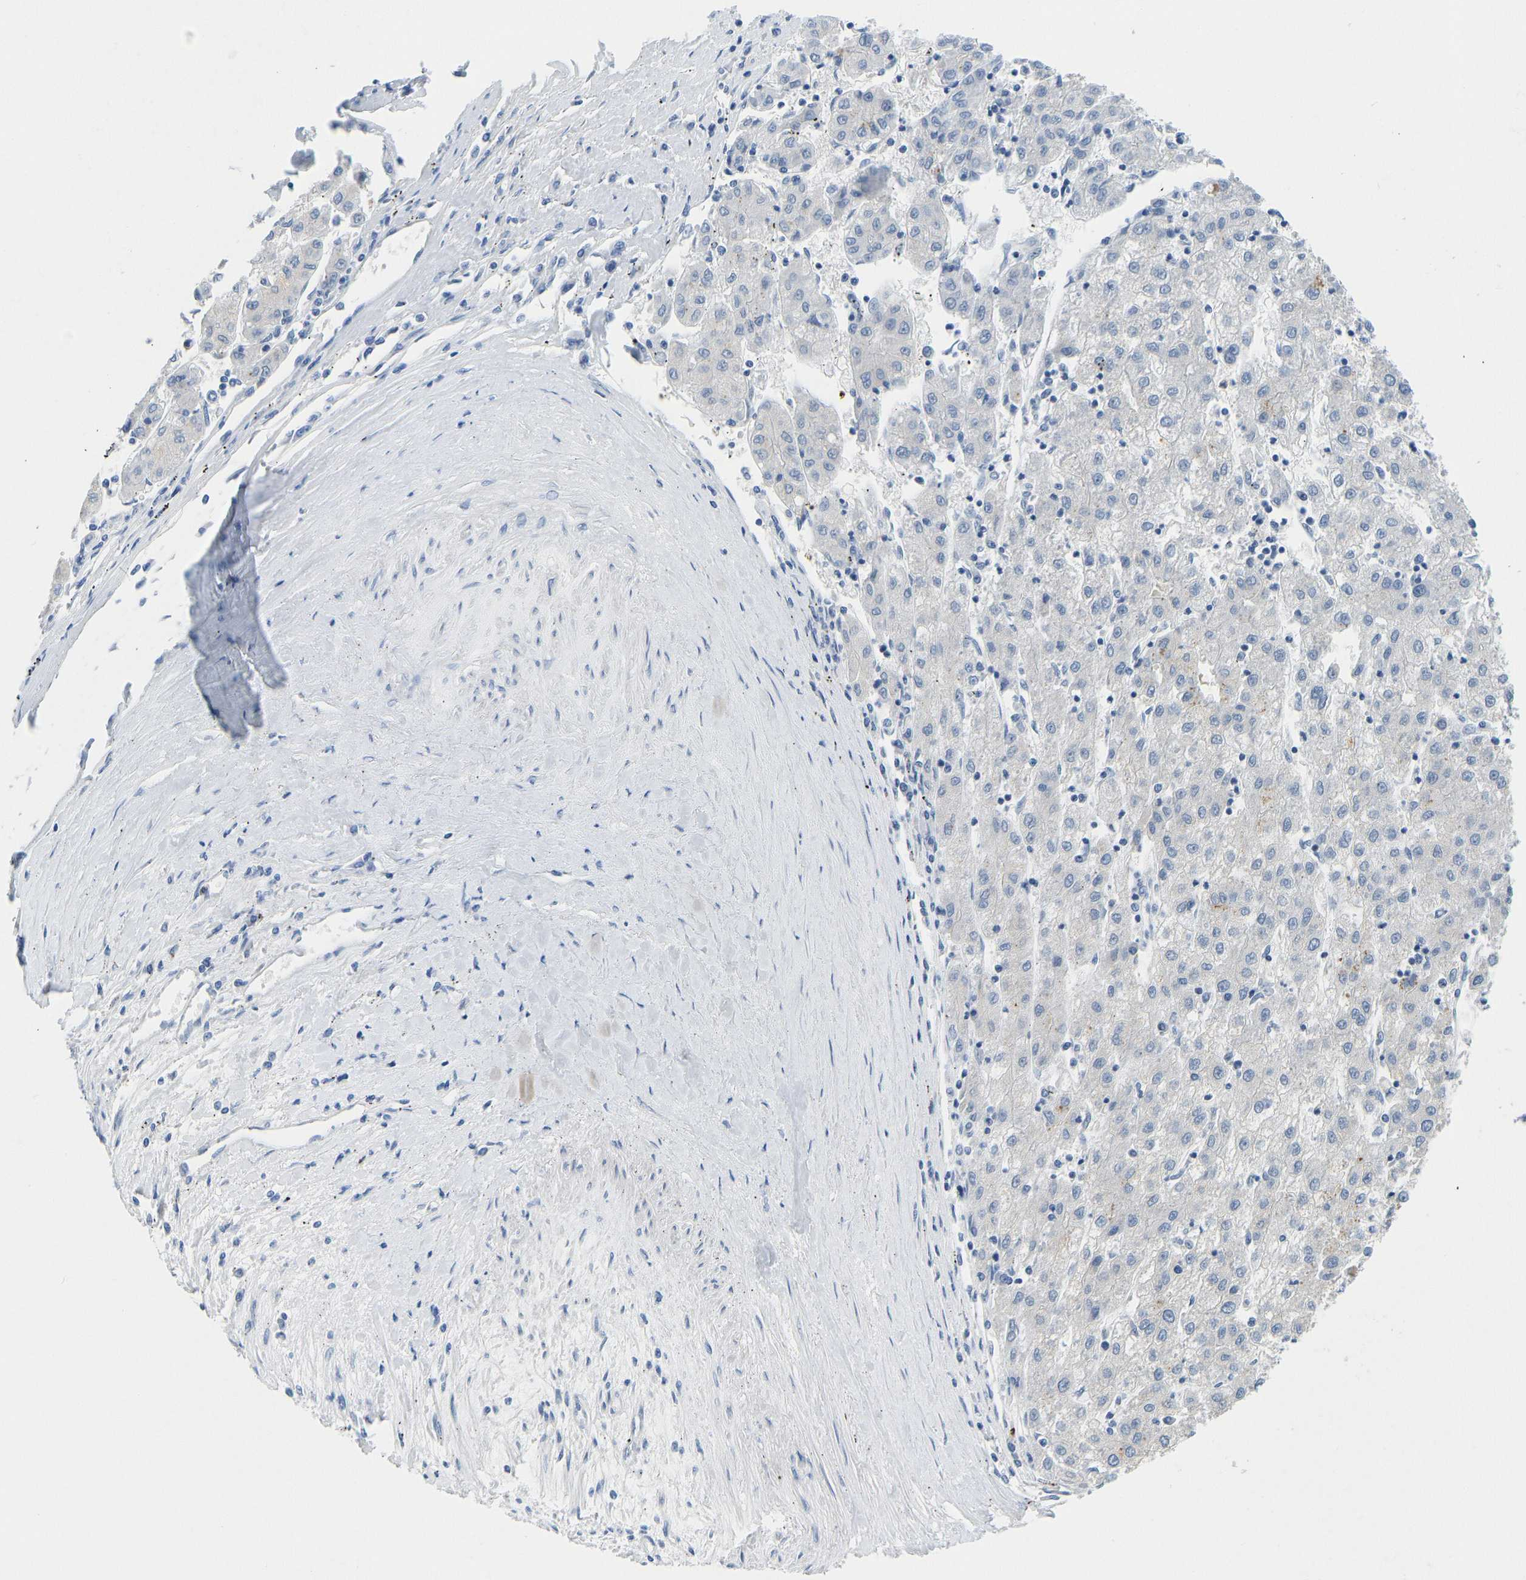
{"staining": {"intensity": "negative", "quantity": "none", "location": "none"}, "tissue": "liver cancer", "cell_type": "Tumor cells", "image_type": "cancer", "snomed": [{"axis": "morphology", "description": "Carcinoma, Hepatocellular, NOS"}, {"axis": "topography", "description": "Liver"}], "caption": "The histopathology image displays no staining of tumor cells in liver cancer (hepatocellular carcinoma). The staining is performed using DAB (3,3'-diaminobenzidine) brown chromogen with nuclei counter-stained in using hematoxylin.", "gene": "TXNDC2", "patient": {"sex": "male", "age": 72}}